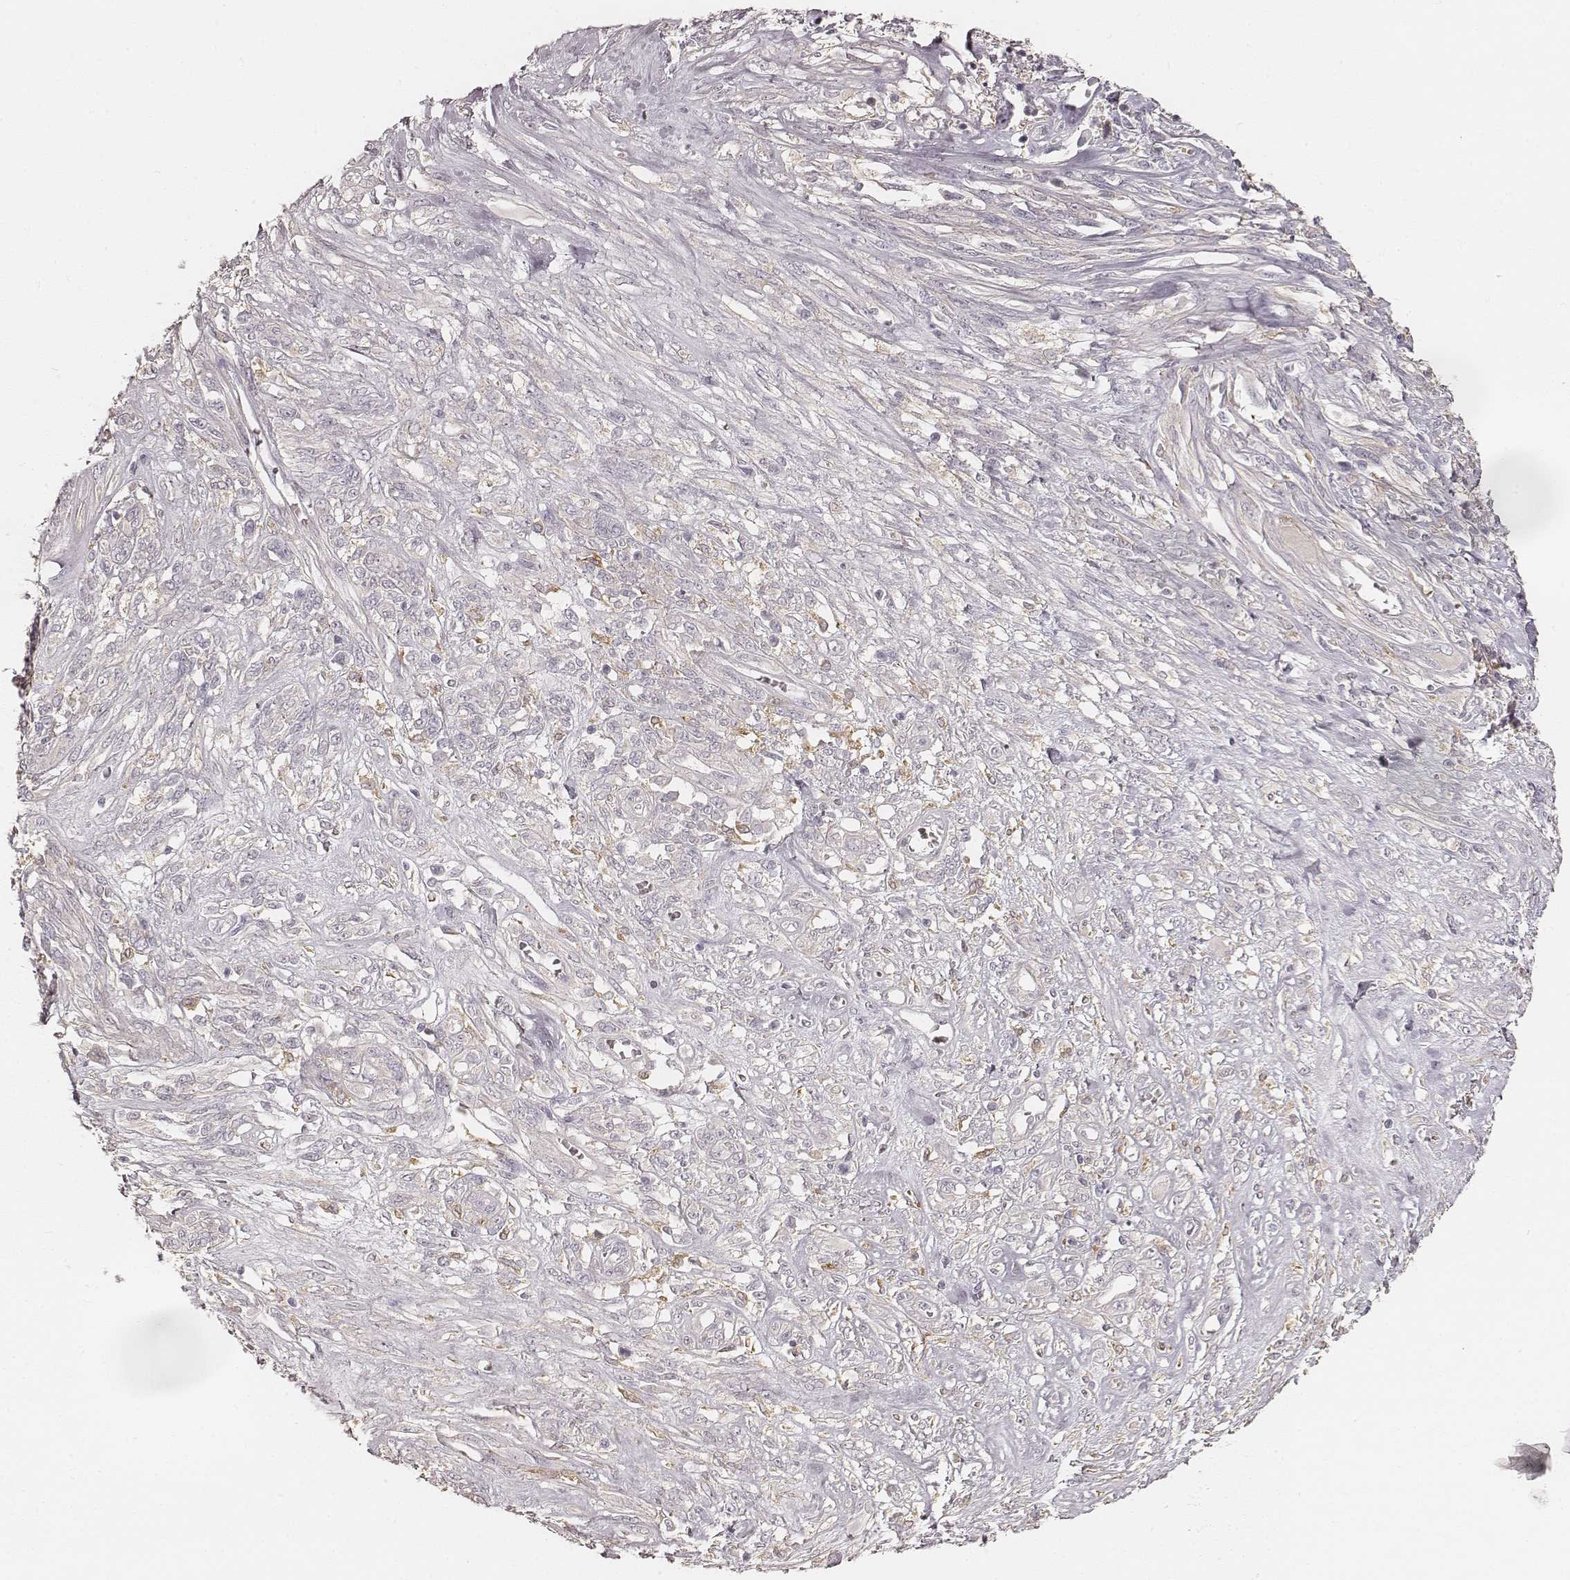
{"staining": {"intensity": "negative", "quantity": "none", "location": "none"}, "tissue": "melanoma", "cell_type": "Tumor cells", "image_type": "cancer", "snomed": [{"axis": "morphology", "description": "Malignant melanoma, NOS"}, {"axis": "topography", "description": "Skin"}], "caption": "Human melanoma stained for a protein using immunohistochemistry reveals no positivity in tumor cells.", "gene": "FMNL2", "patient": {"sex": "female", "age": 91}}